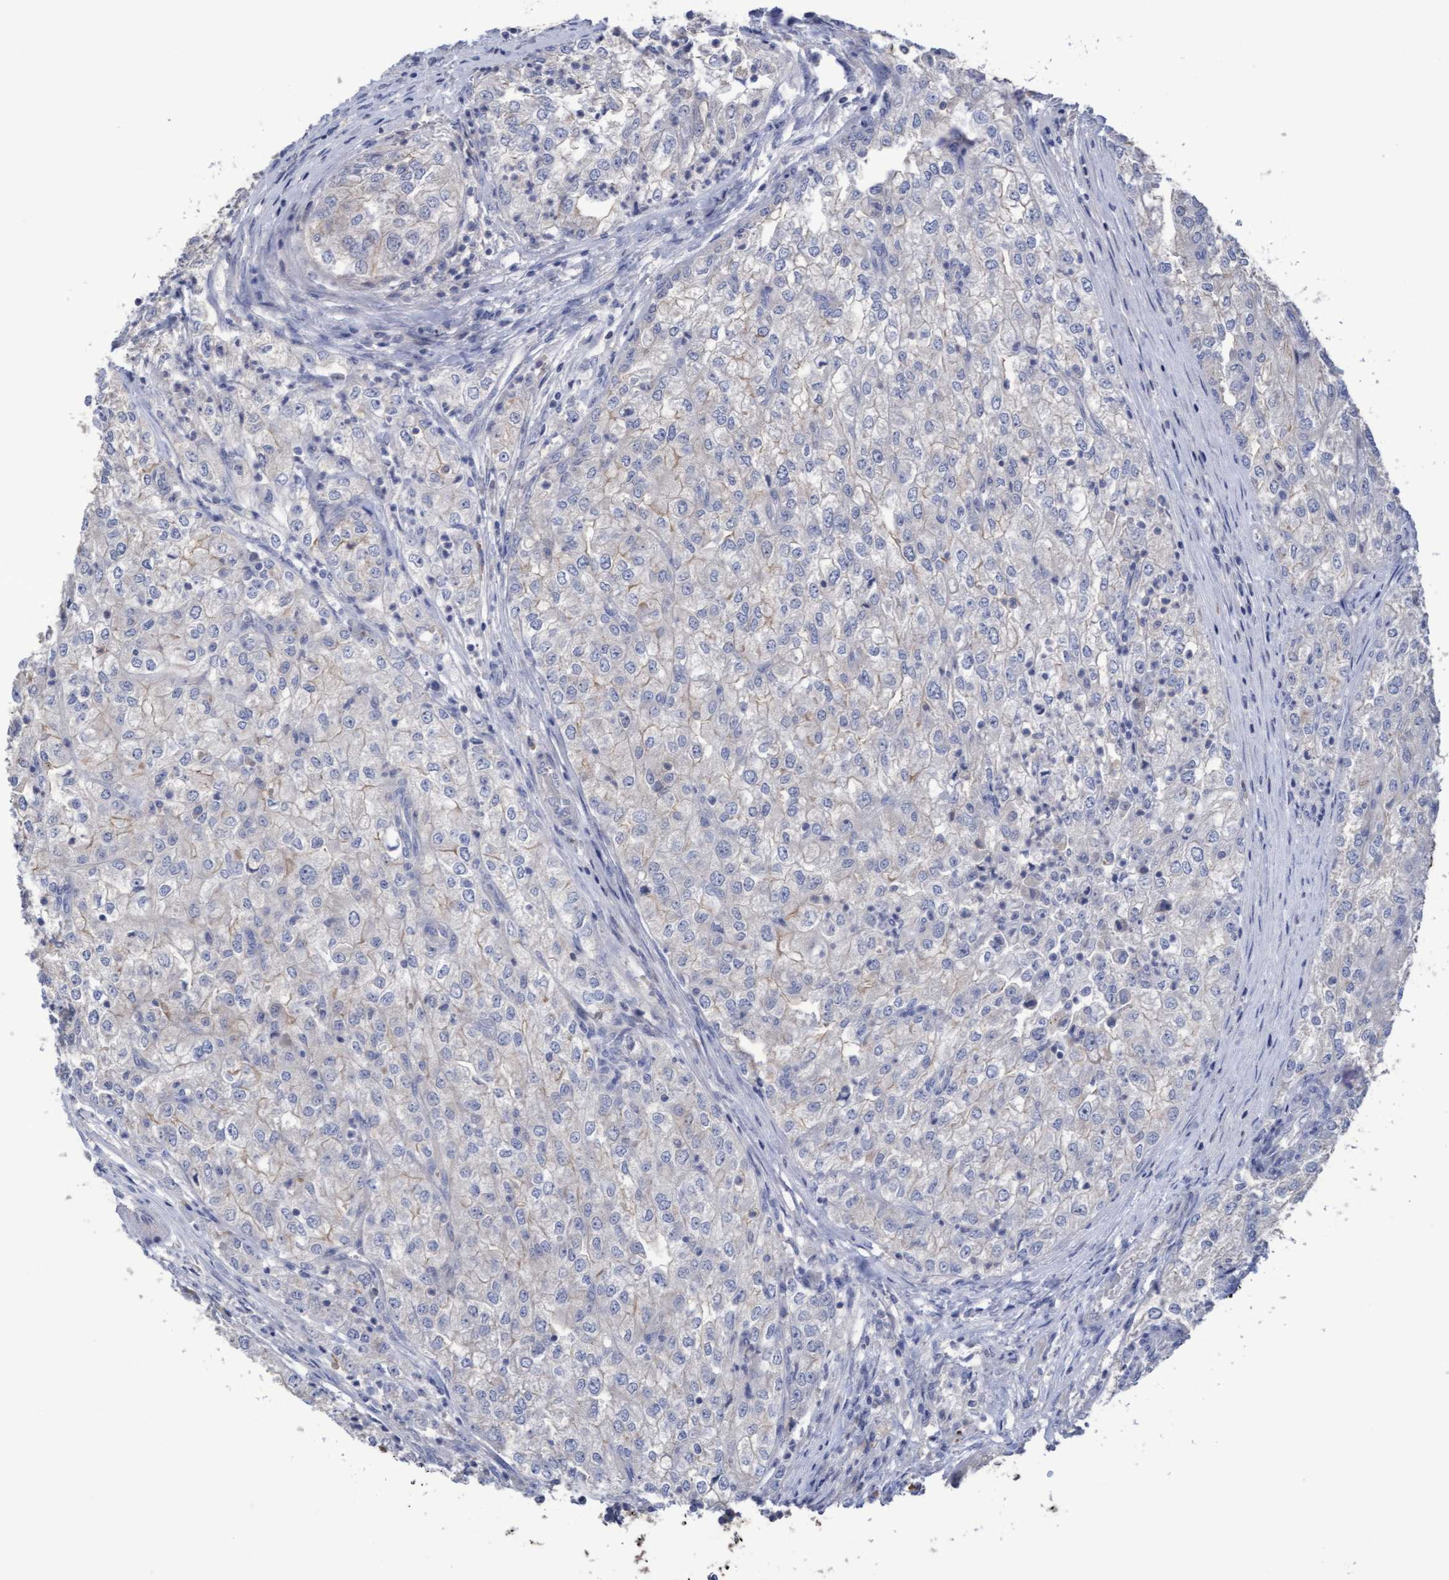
{"staining": {"intensity": "negative", "quantity": "none", "location": "none"}, "tissue": "renal cancer", "cell_type": "Tumor cells", "image_type": "cancer", "snomed": [{"axis": "morphology", "description": "Adenocarcinoma, NOS"}, {"axis": "topography", "description": "Kidney"}], "caption": "Adenocarcinoma (renal) stained for a protein using IHC exhibits no expression tumor cells.", "gene": "KRT24", "patient": {"sex": "female", "age": 54}}